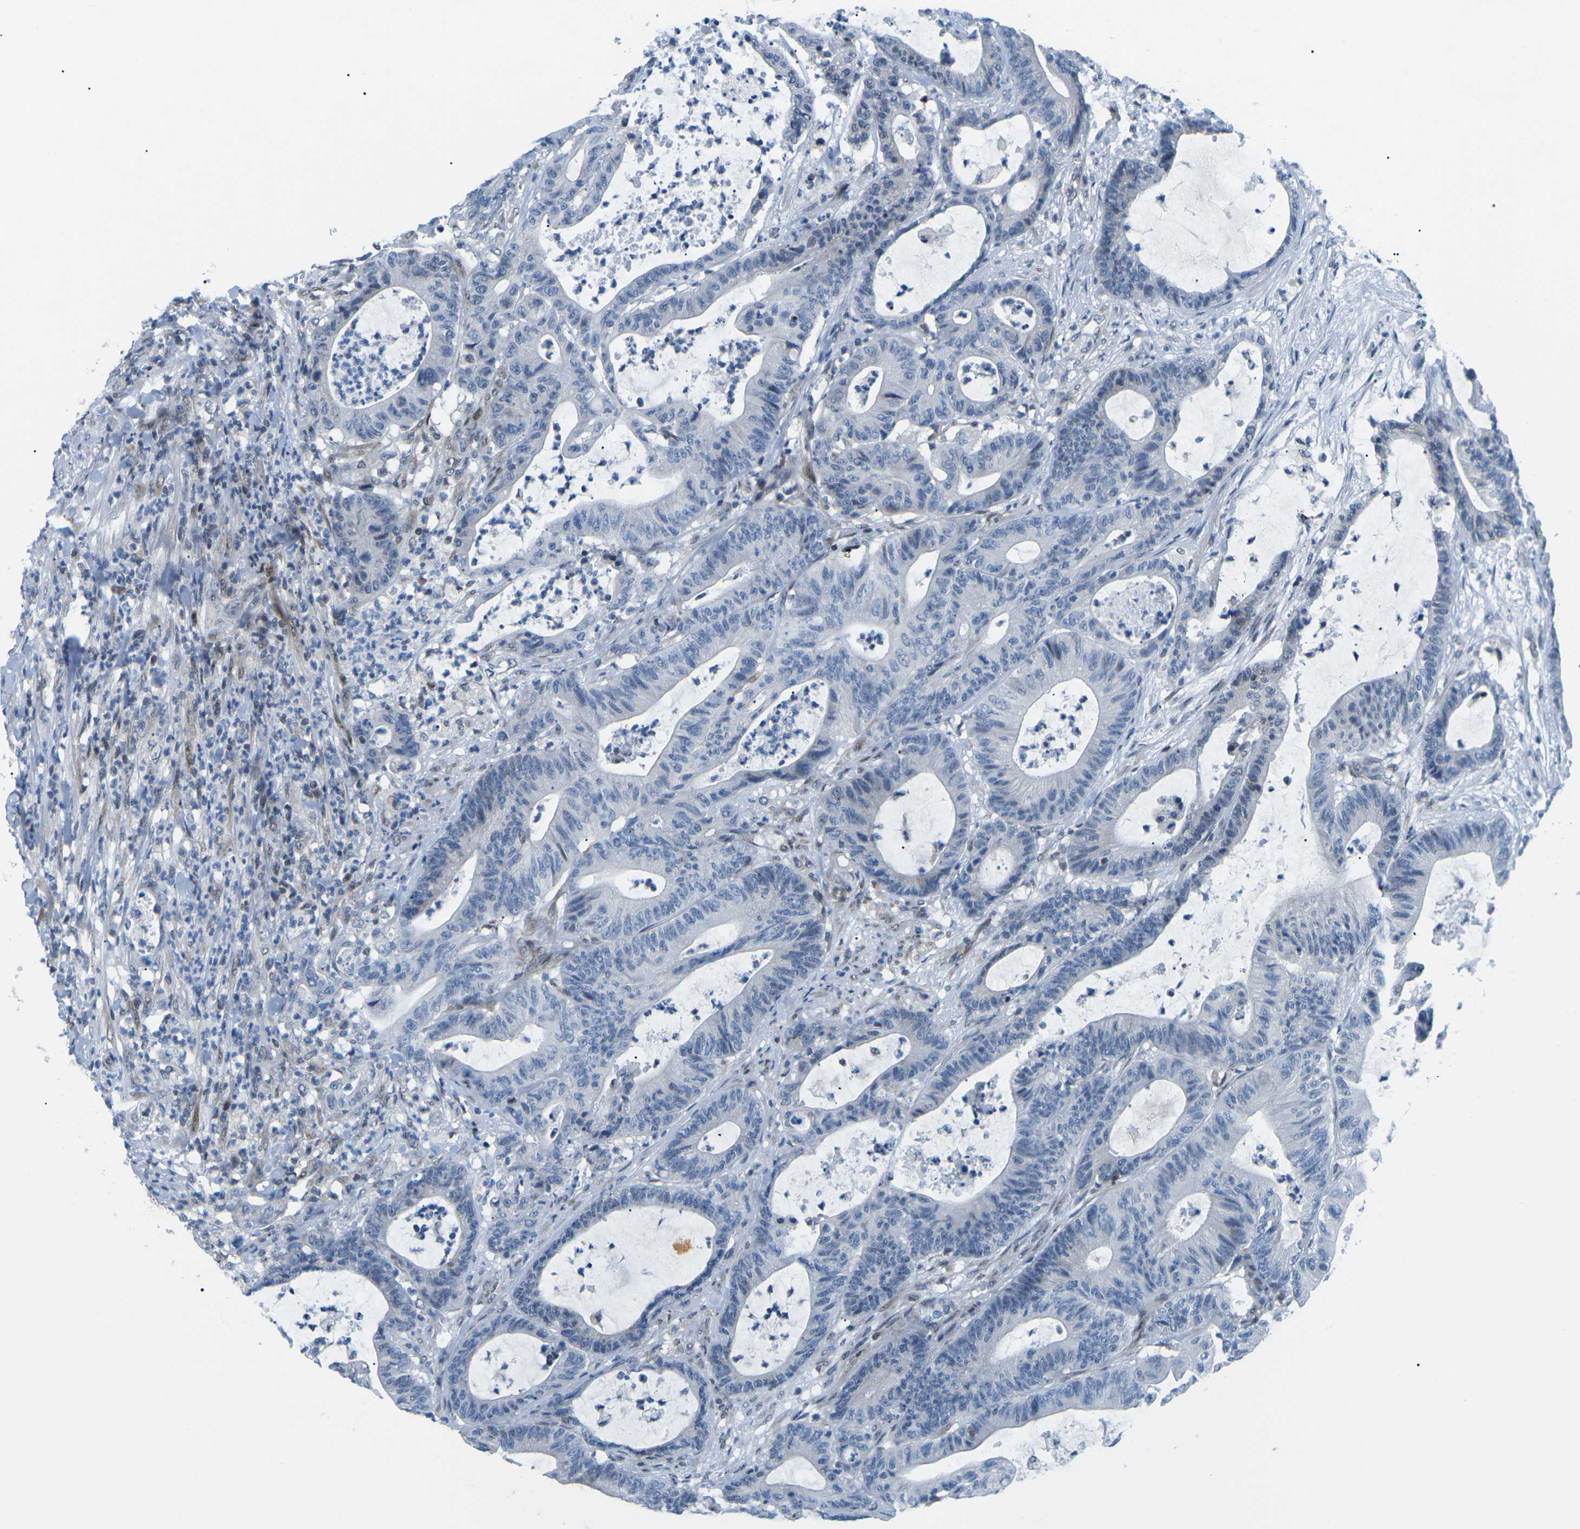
{"staining": {"intensity": "negative", "quantity": "none", "location": "none"}, "tissue": "colorectal cancer", "cell_type": "Tumor cells", "image_type": "cancer", "snomed": [{"axis": "morphology", "description": "Adenocarcinoma, NOS"}, {"axis": "topography", "description": "Colon"}], "caption": "Histopathology image shows no significant protein expression in tumor cells of colorectal cancer.", "gene": "MBNL1", "patient": {"sex": "female", "age": 84}}